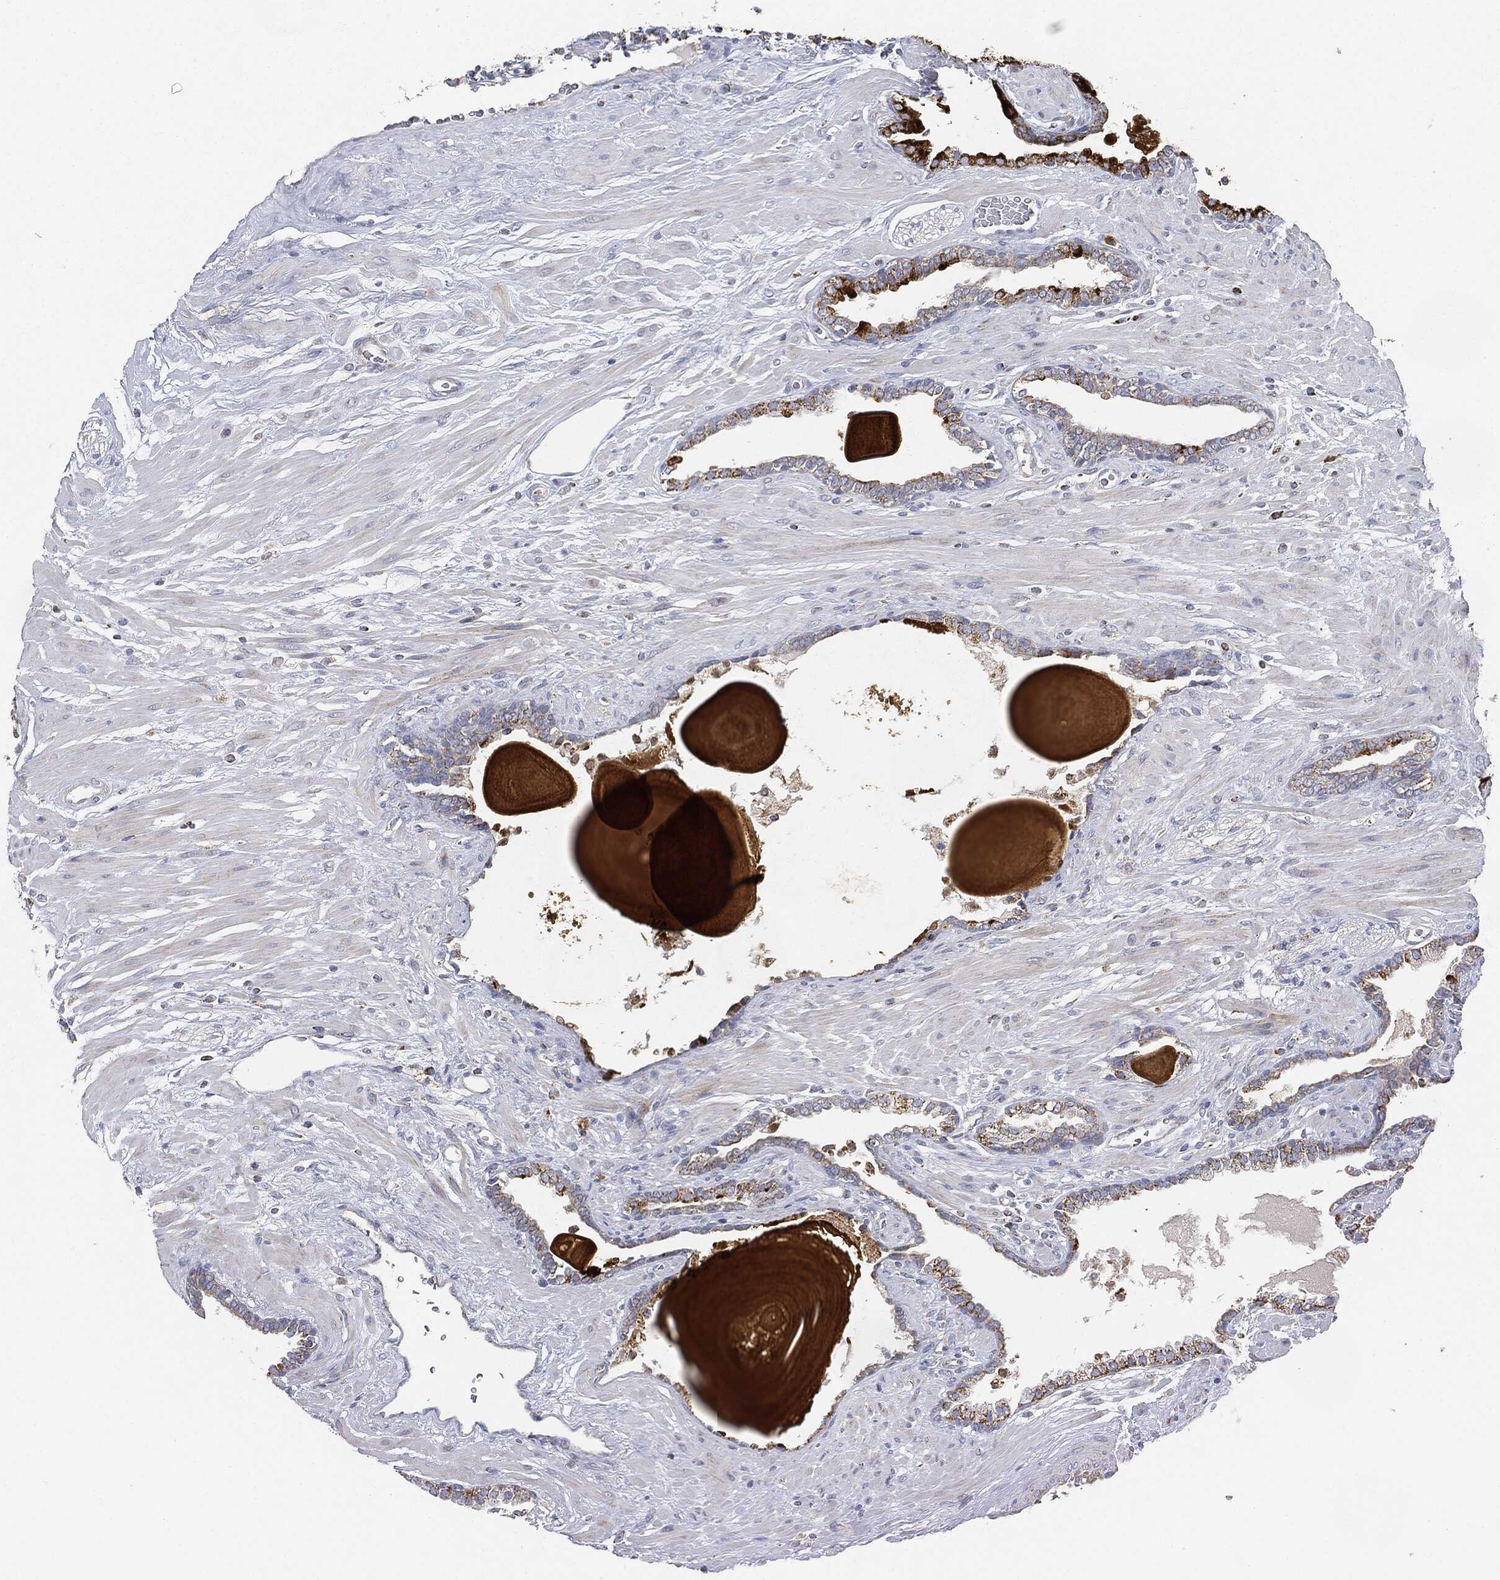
{"staining": {"intensity": "strong", "quantity": ">75%", "location": "cytoplasmic/membranous"}, "tissue": "prostate cancer", "cell_type": "Tumor cells", "image_type": "cancer", "snomed": [{"axis": "morphology", "description": "Adenocarcinoma, Low grade"}, {"axis": "topography", "description": "Prostate"}], "caption": "Immunohistochemical staining of low-grade adenocarcinoma (prostate) displays strong cytoplasmic/membranous protein staining in about >75% of tumor cells.", "gene": "CAPN15", "patient": {"sex": "male", "age": 69}}